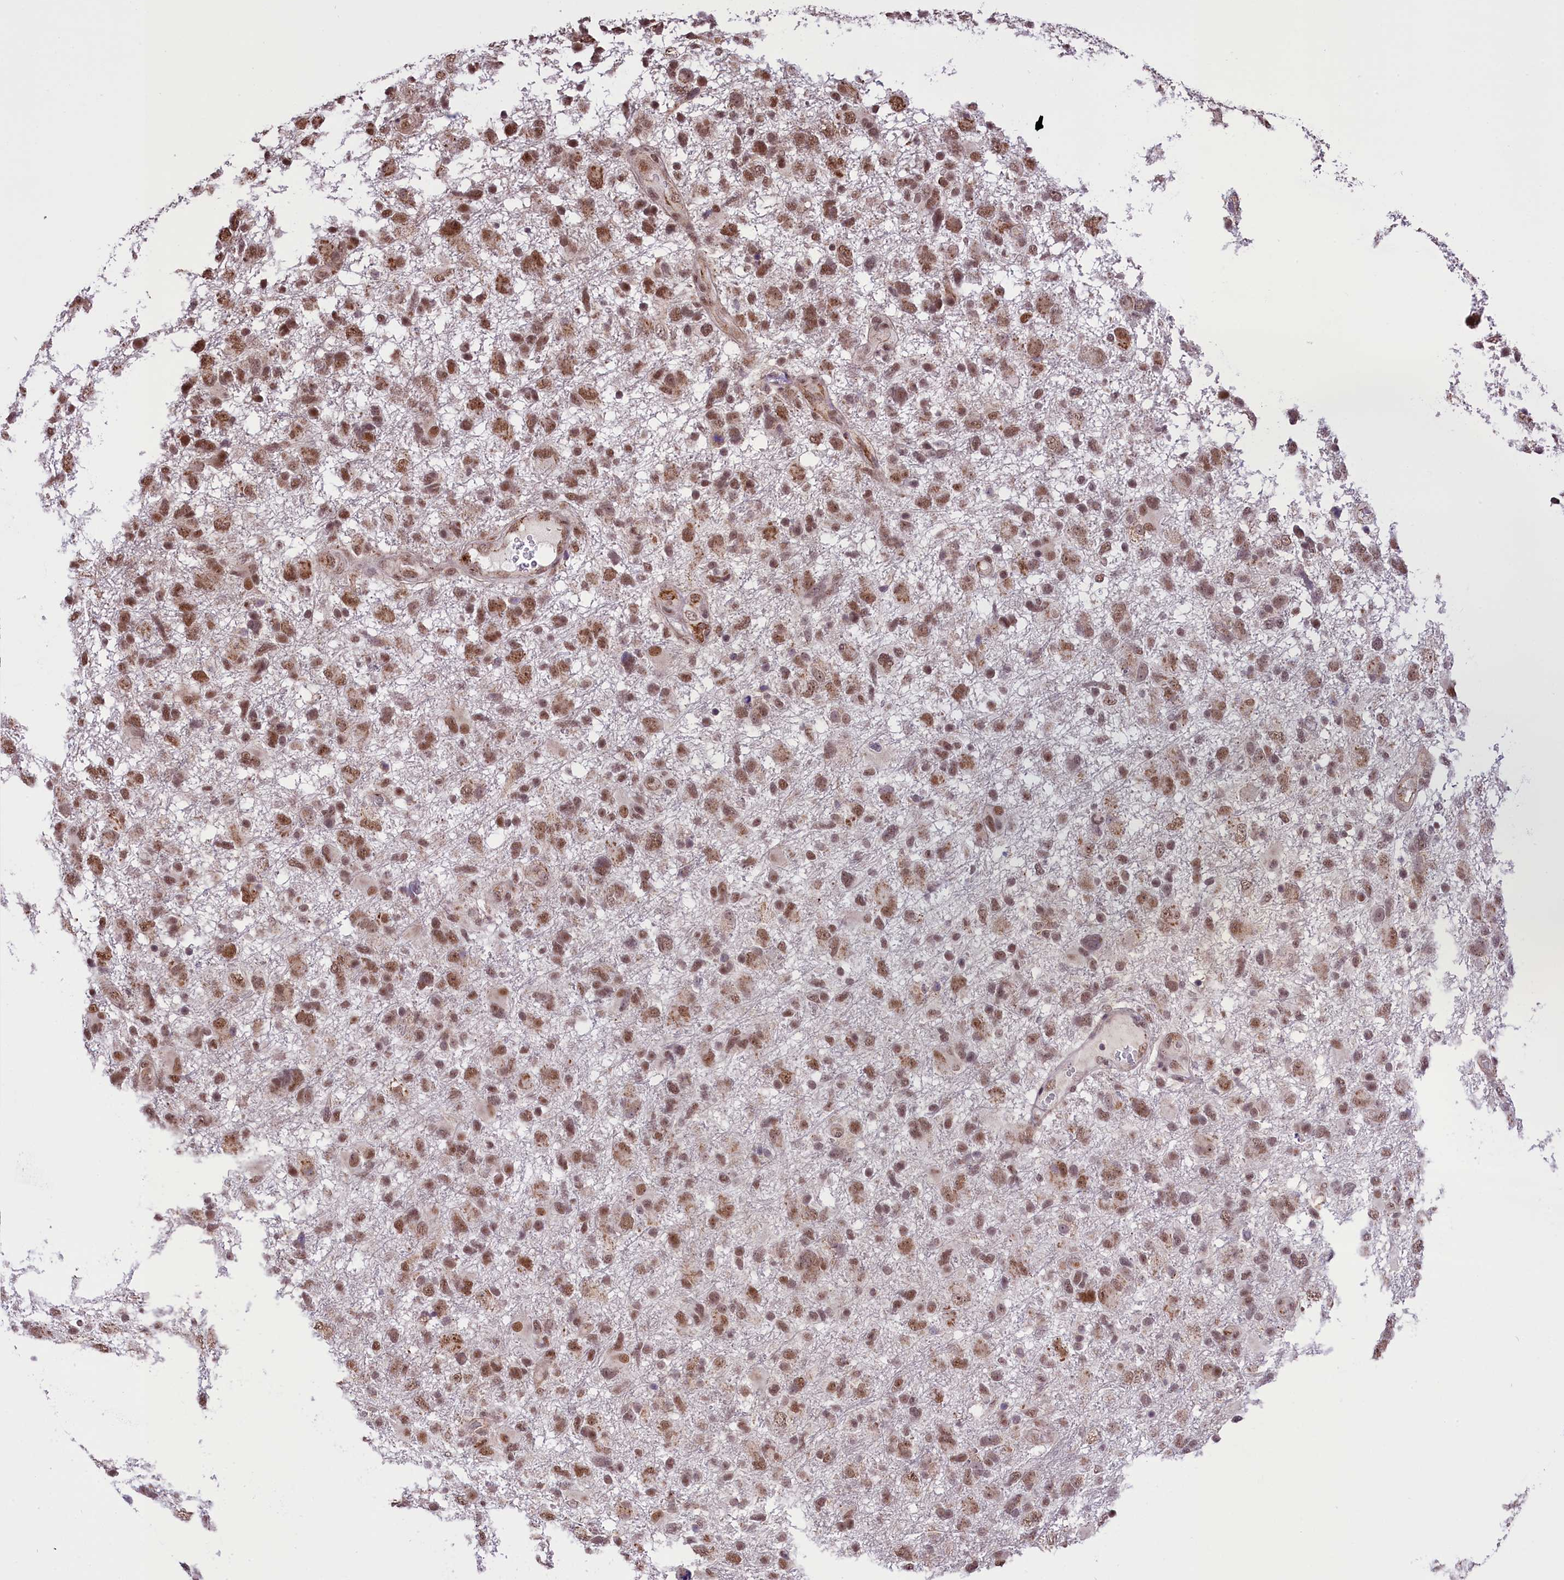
{"staining": {"intensity": "moderate", "quantity": ">75%", "location": "cytoplasmic/membranous,nuclear"}, "tissue": "glioma", "cell_type": "Tumor cells", "image_type": "cancer", "snomed": [{"axis": "morphology", "description": "Glioma, malignant, High grade"}, {"axis": "topography", "description": "Brain"}], "caption": "This histopathology image exhibits malignant glioma (high-grade) stained with immunohistochemistry (IHC) to label a protein in brown. The cytoplasmic/membranous and nuclear of tumor cells show moderate positivity for the protein. Nuclei are counter-stained blue.", "gene": "MRPL54", "patient": {"sex": "male", "age": 61}}